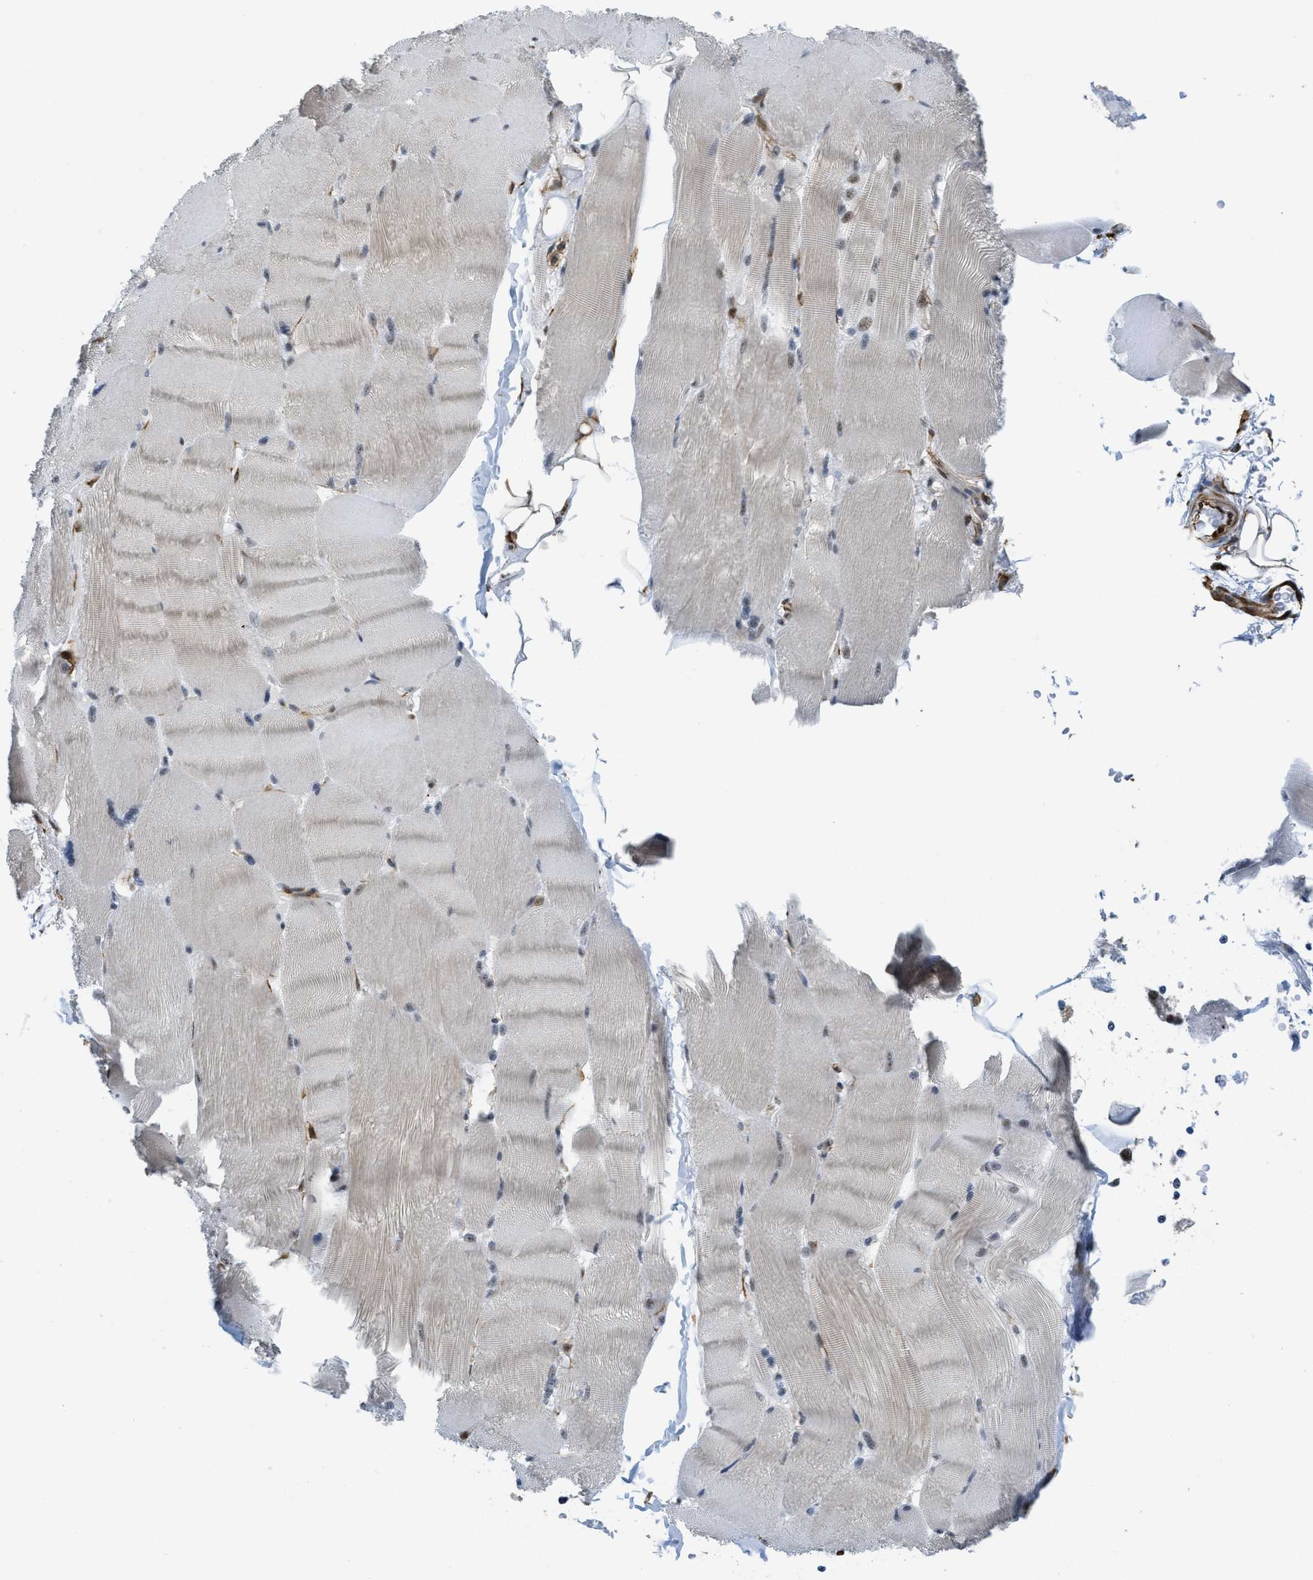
{"staining": {"intensity": "weak", "quantity": "25%-75%", "location": "nuclear"}, "tissue": "skeletal muscle", "cell_type": "Myocytes", "image_type": "normal", "snomed": [{"axis": "morphology", "description": "Normal tissue, NOS"}, {"axis": "topography", "description": "Skin"}, {"axis": "topography", "description": "Skeletal muscle"}], "caption": "Skeletal muscle was stained to show a protein in brown. There is low levels of weak nuclear staining in approximately 25%-75% of myocytes. (Brightfield microscopy of DAB IHC at high magnification).", "gene": "LRRC8B", "patient": {"sex": "male", "age": 83}}